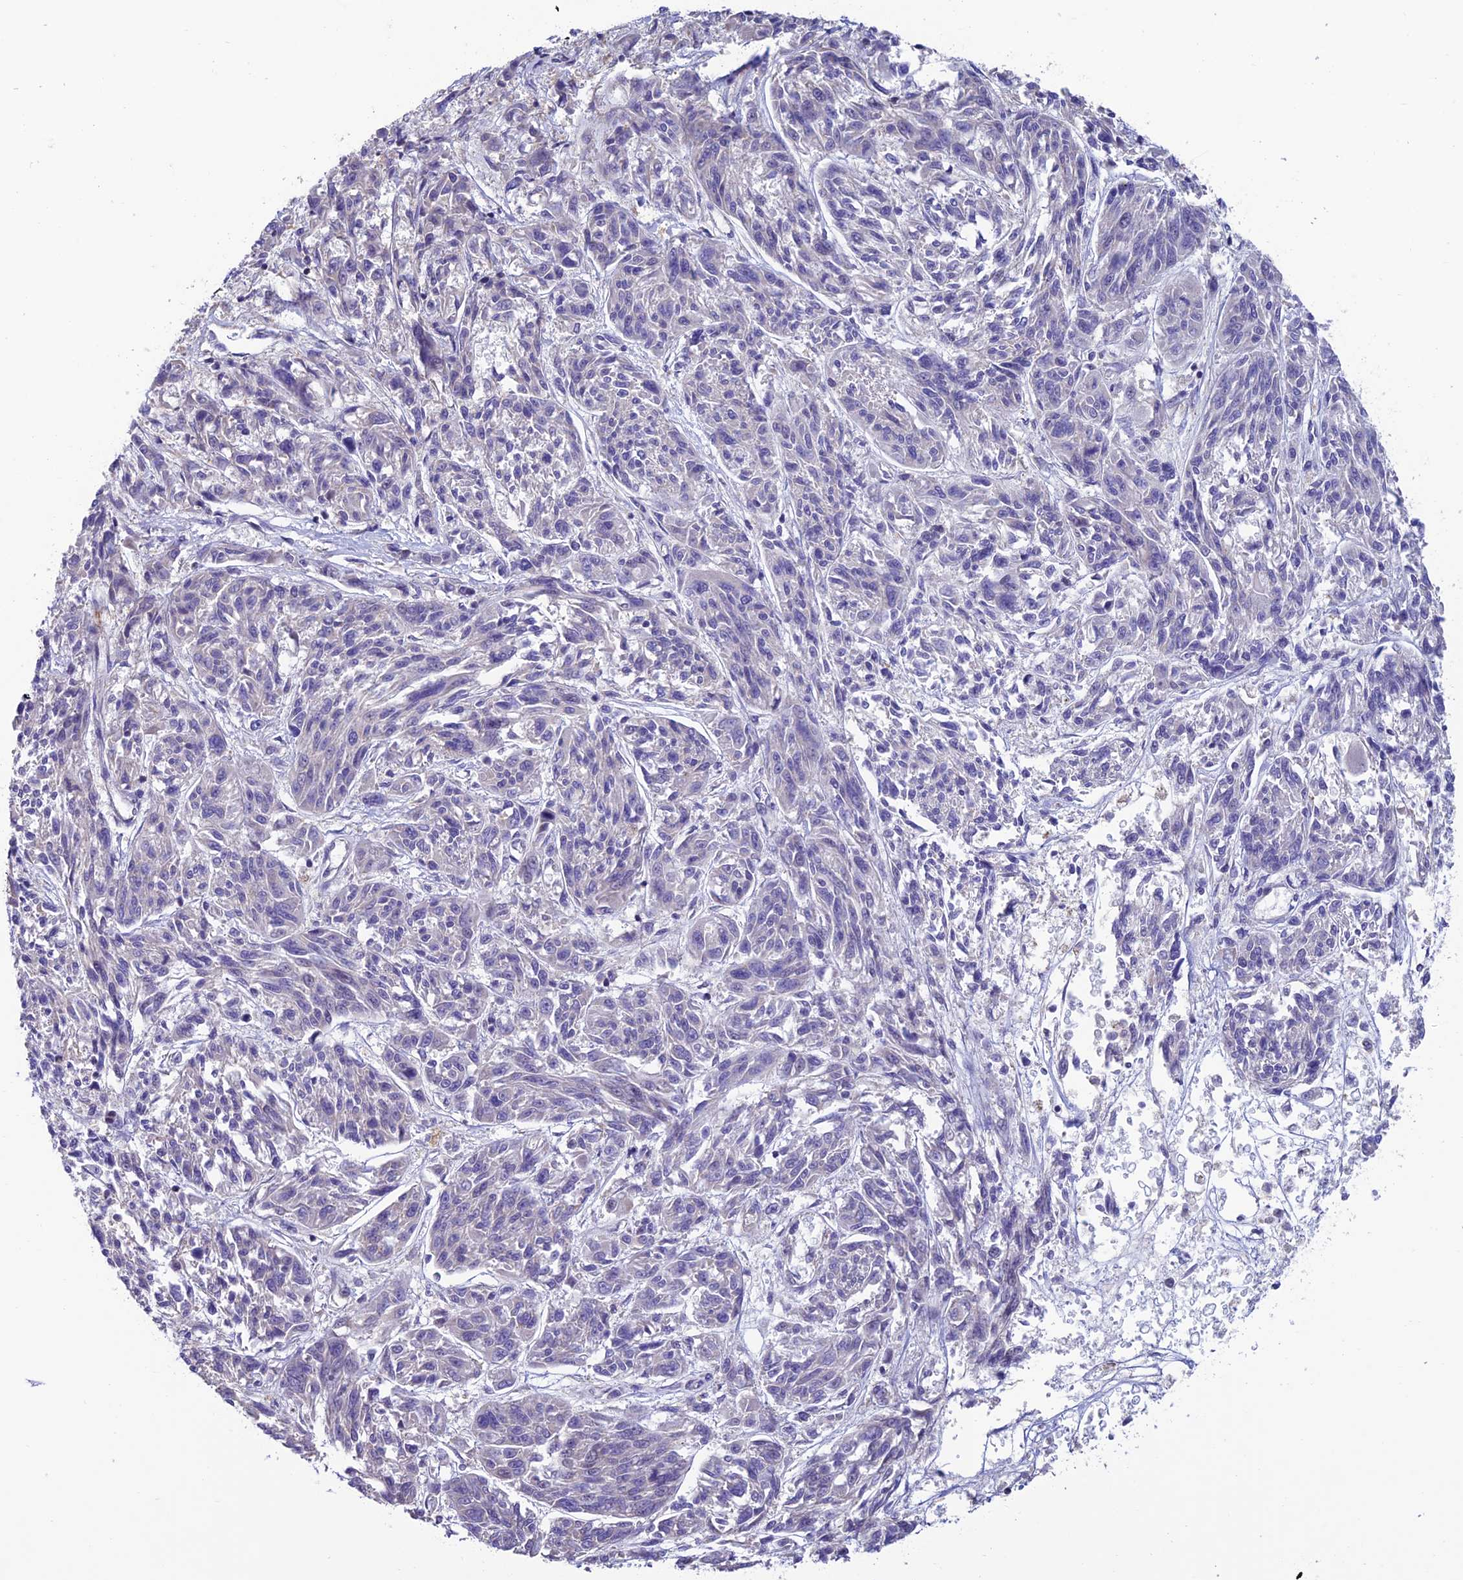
{"staining": {"intensity": "negative", "quantity": "none", "location": "none"}, "tissue": "melanoma", "cell_type": "Tumor cells", "image_type": "cancer", "snomed": [{"axis": "morphology", "description": "Malignant melanoma, NOS"}, {"axis": "topography", "description": "Skin"}], "caption": "Tumor cells are negative for protein expression in human melanoma. (Stains: DAB (3,3'-diaminobenzidine) IHC with hematoxylin counter stain, Microscopy: brightfield microscopy at high magnification).", "gene": "FAM178B", "patient": {"sex": "male", "age": 53}}